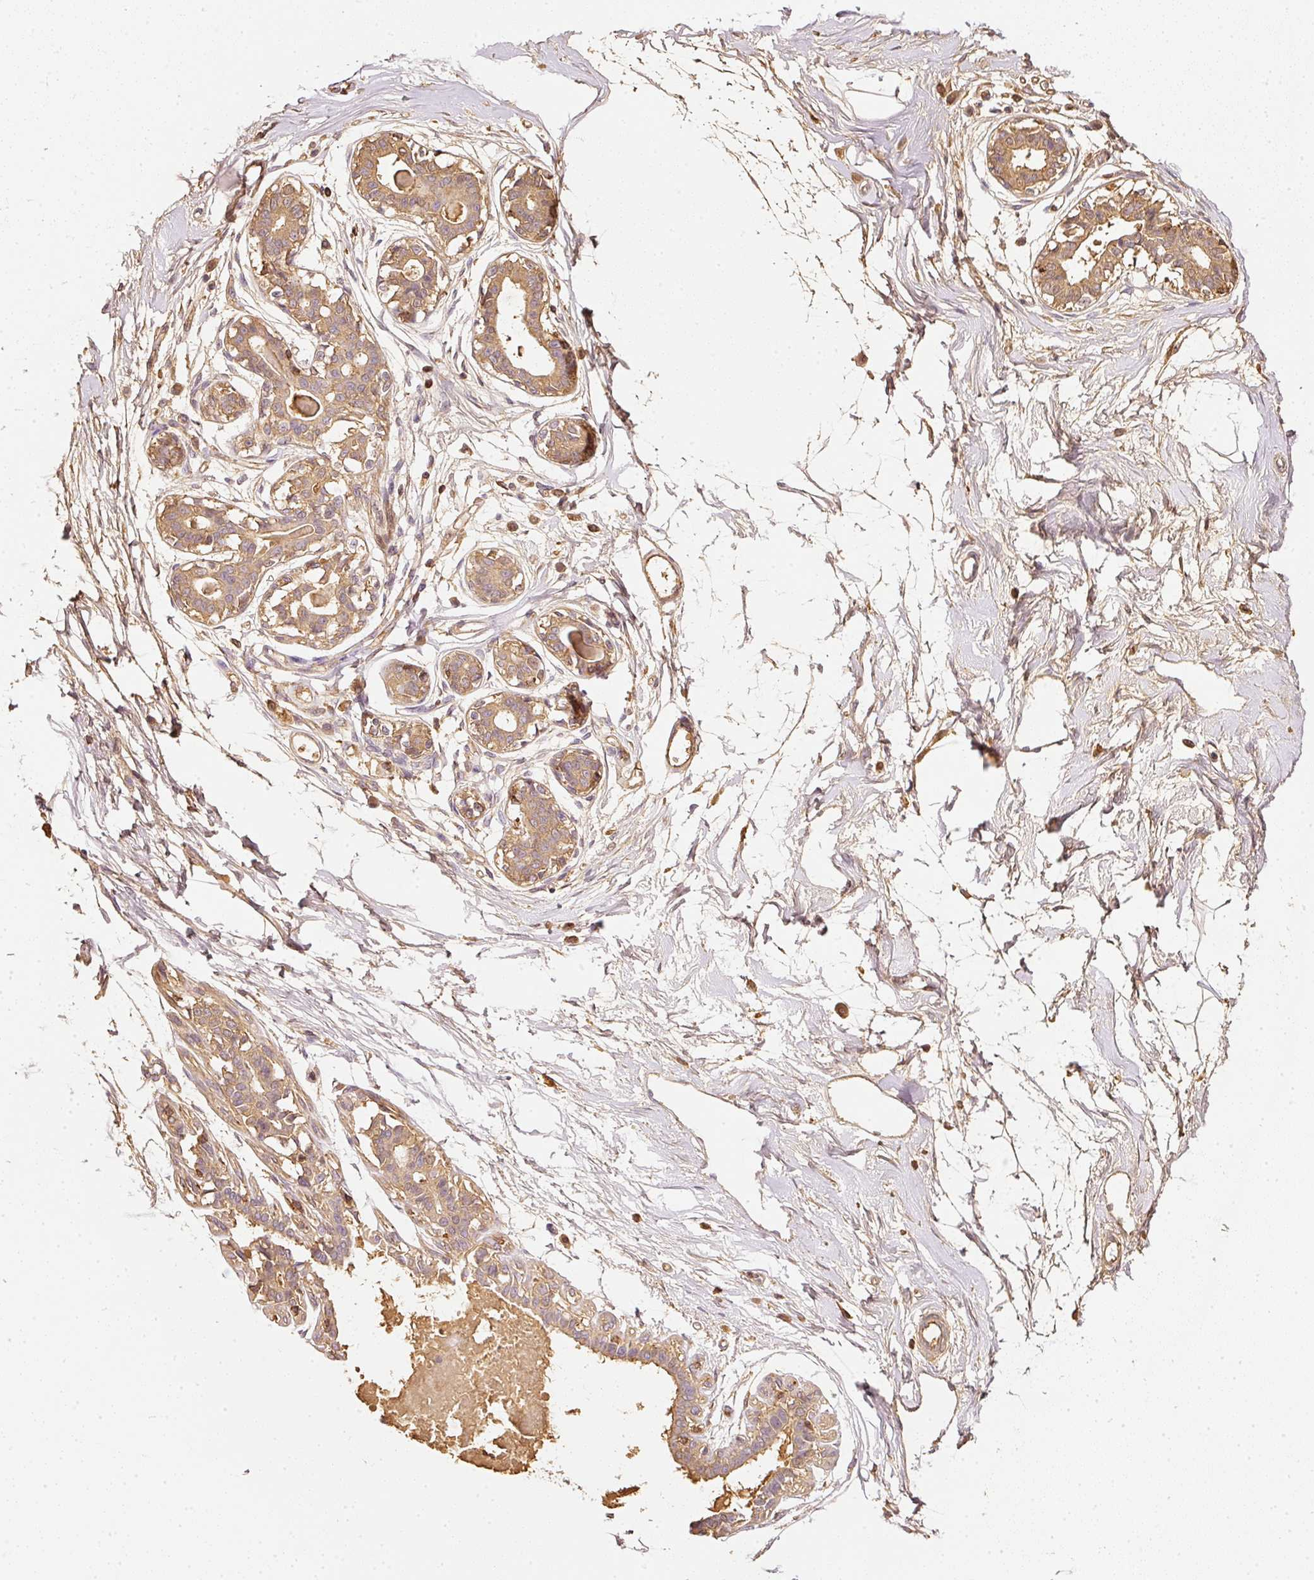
{"staining": {"intensity": "weak", "quantity": ">75%", "location": "cytoplasmic/membranous"}, "tissue": "breast", "cell_type": "Adipocytes", "image_type": "normal", "snomed": [{"axis": "morphology", "description": "Normal tissue, NOS"}, {"axis": "topography", "description": "Breast"}], "caption": "IHC histopathology image of normal breast stained for a protein (brown), which reveals low levels of weak cytoplasmic/membranous expression in approximately >75% of adipocytes.", "gene": "EVL", "patient": {"sex": "female", "age": 45}}